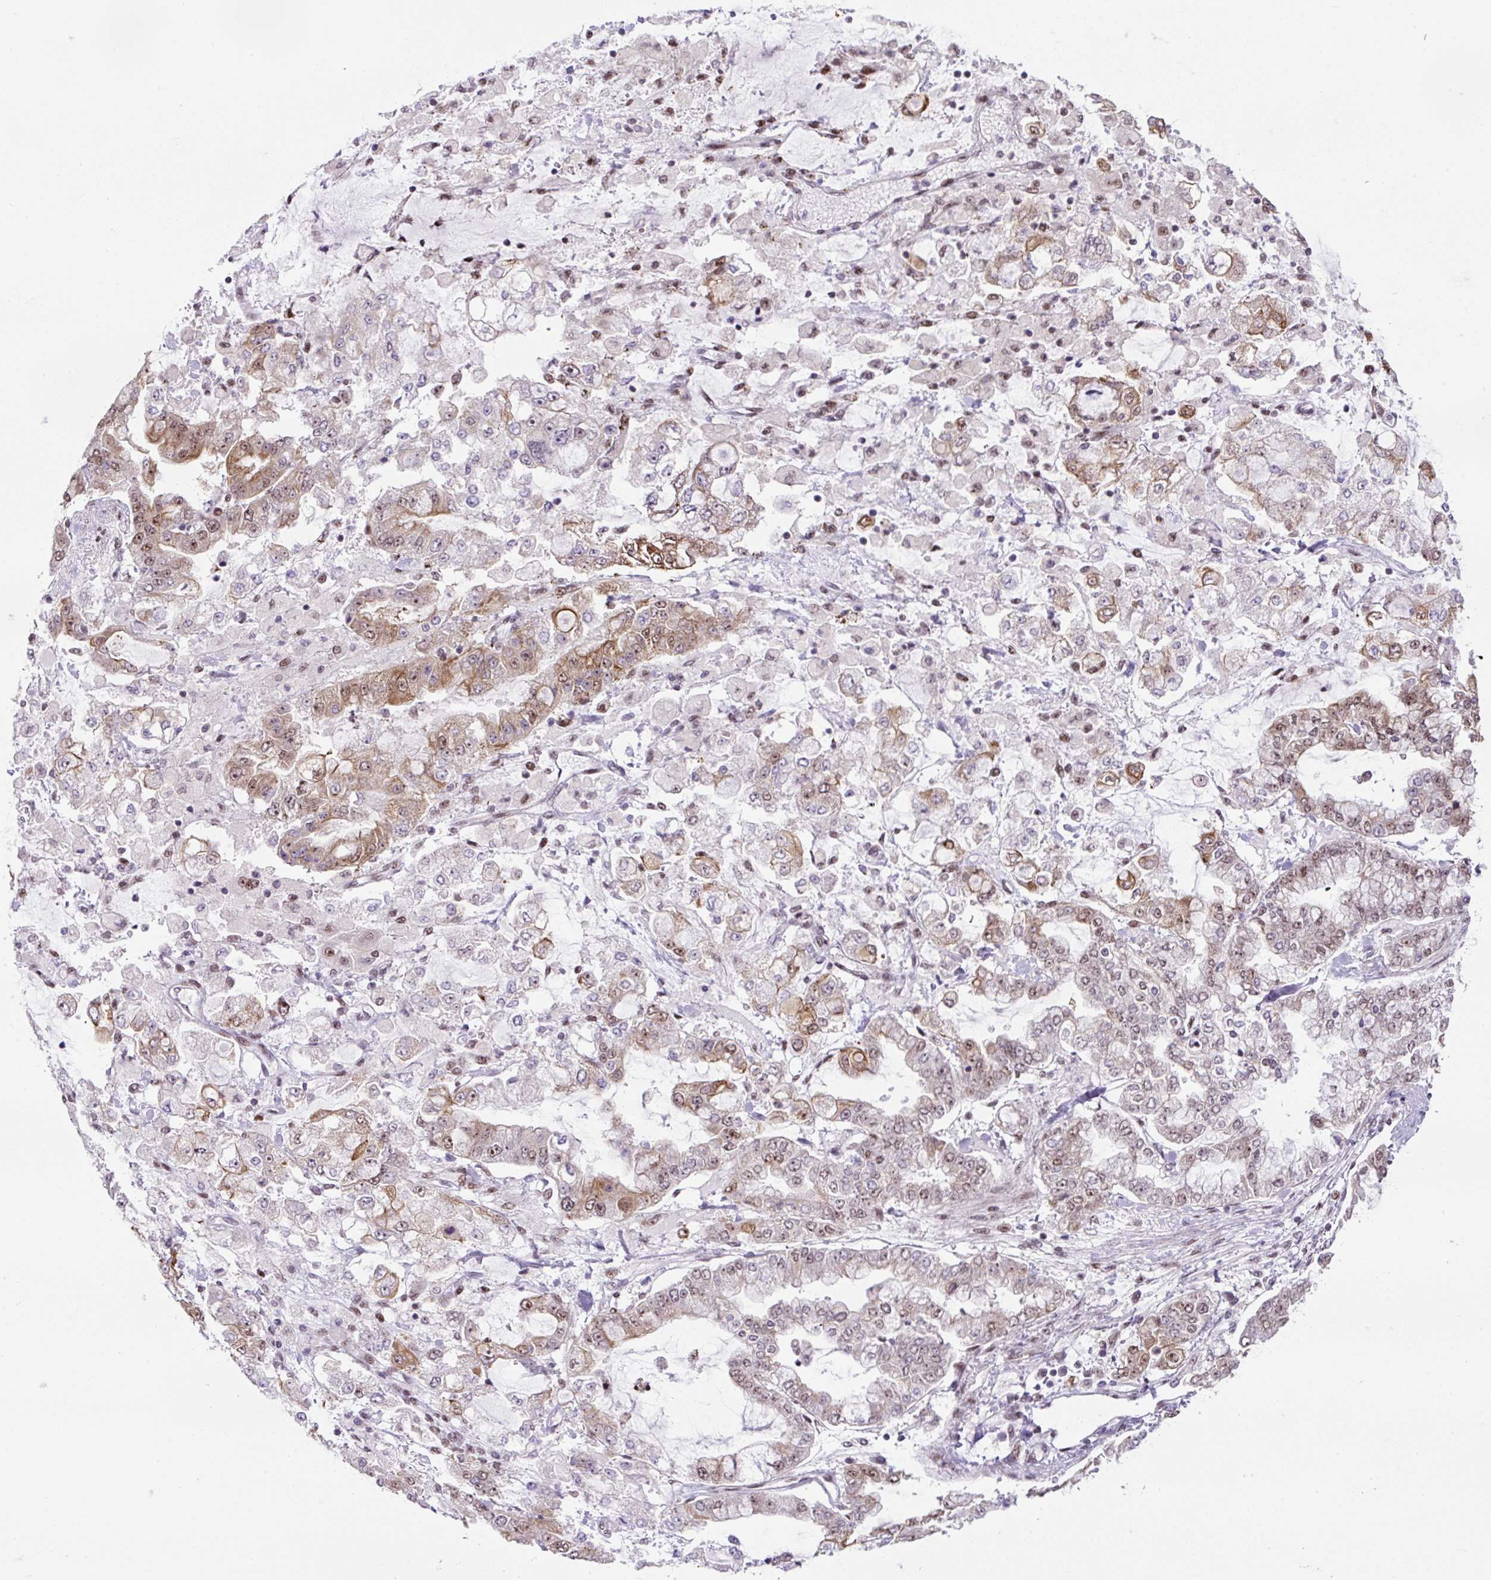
{"staining": {"intensity": "moderate", "quantity": "25%-75%", "location": "cytoplasmic/membranous,nuclear"}, "tissue": "stomach cancer", "cell_type": "Tumor cells", "image_type": "cancer", "snomed": [{"axis": "morphology", "description": "Normal tissue, NOS"}, {"axis": "morphology", "description": "Adenocarcinoma, NOS"}, {"axis": "topography", "description": "Stomach, upper"}, {"axis": "topography", "description": "Stomach"}], "caption": "This photomicrograph shows immunohistochemistry staining of human stomach cancer, with medium moderate cytoplasmic/membranous and nuclear expression in approximately 25%-75% of tumor cells.", "gene": "TAF1A", "patient": {"sex": "male", "age": 76}}